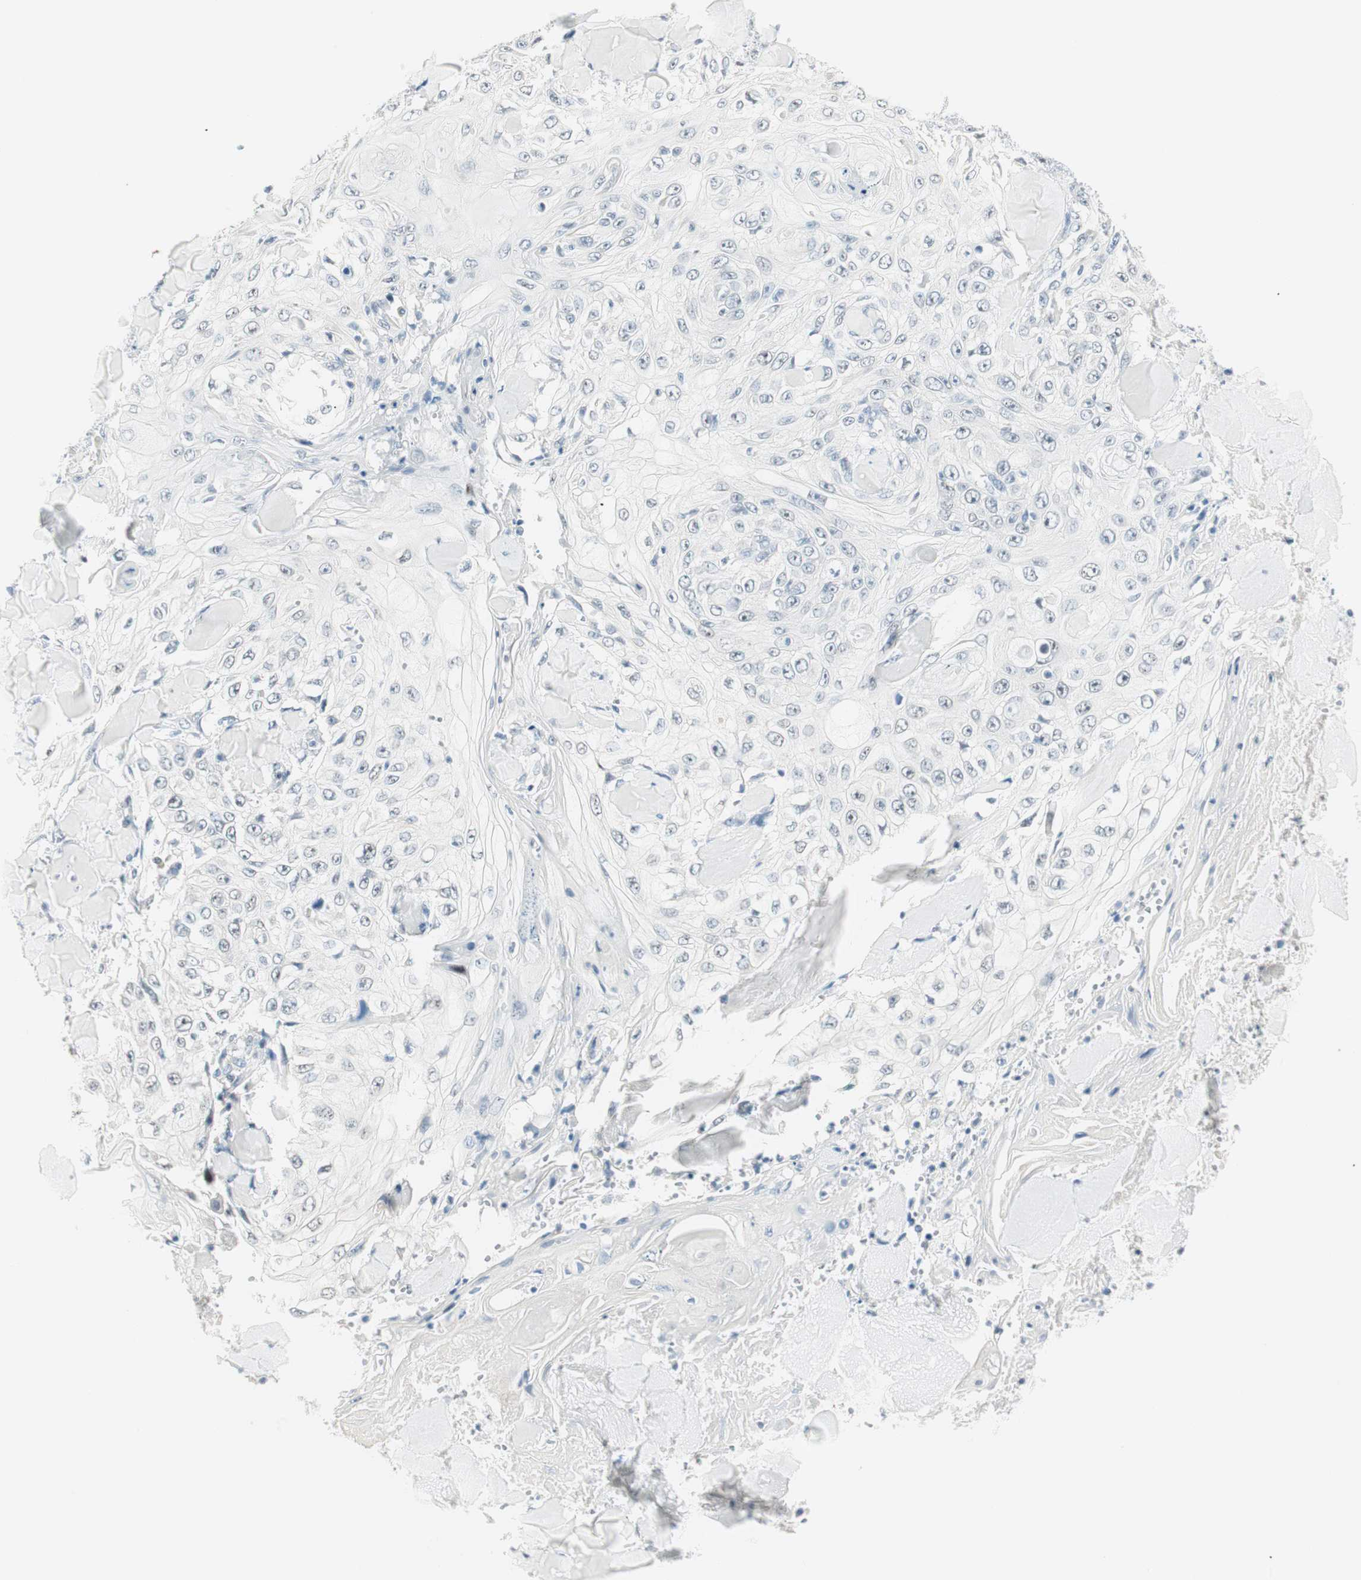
{"staining": {"intensity": "negative", "quantity": "none", "location": "none"}, "tissue": "skin cancer", "cell_type": "Tumor cells", "image_type": "cancer", "snomed": [{"axis": "morphology", "description": "Squamous cell carcinoma, NOS"}, {"axis": "topography", "description": "Skin"}], "caption": "This is an IHC histopathology image of human squamous cell carcinoma (skin). There is no positivity in tumor cells.", "gene": "HOXB13", "patient": {"sex": "male", "age": 86}}